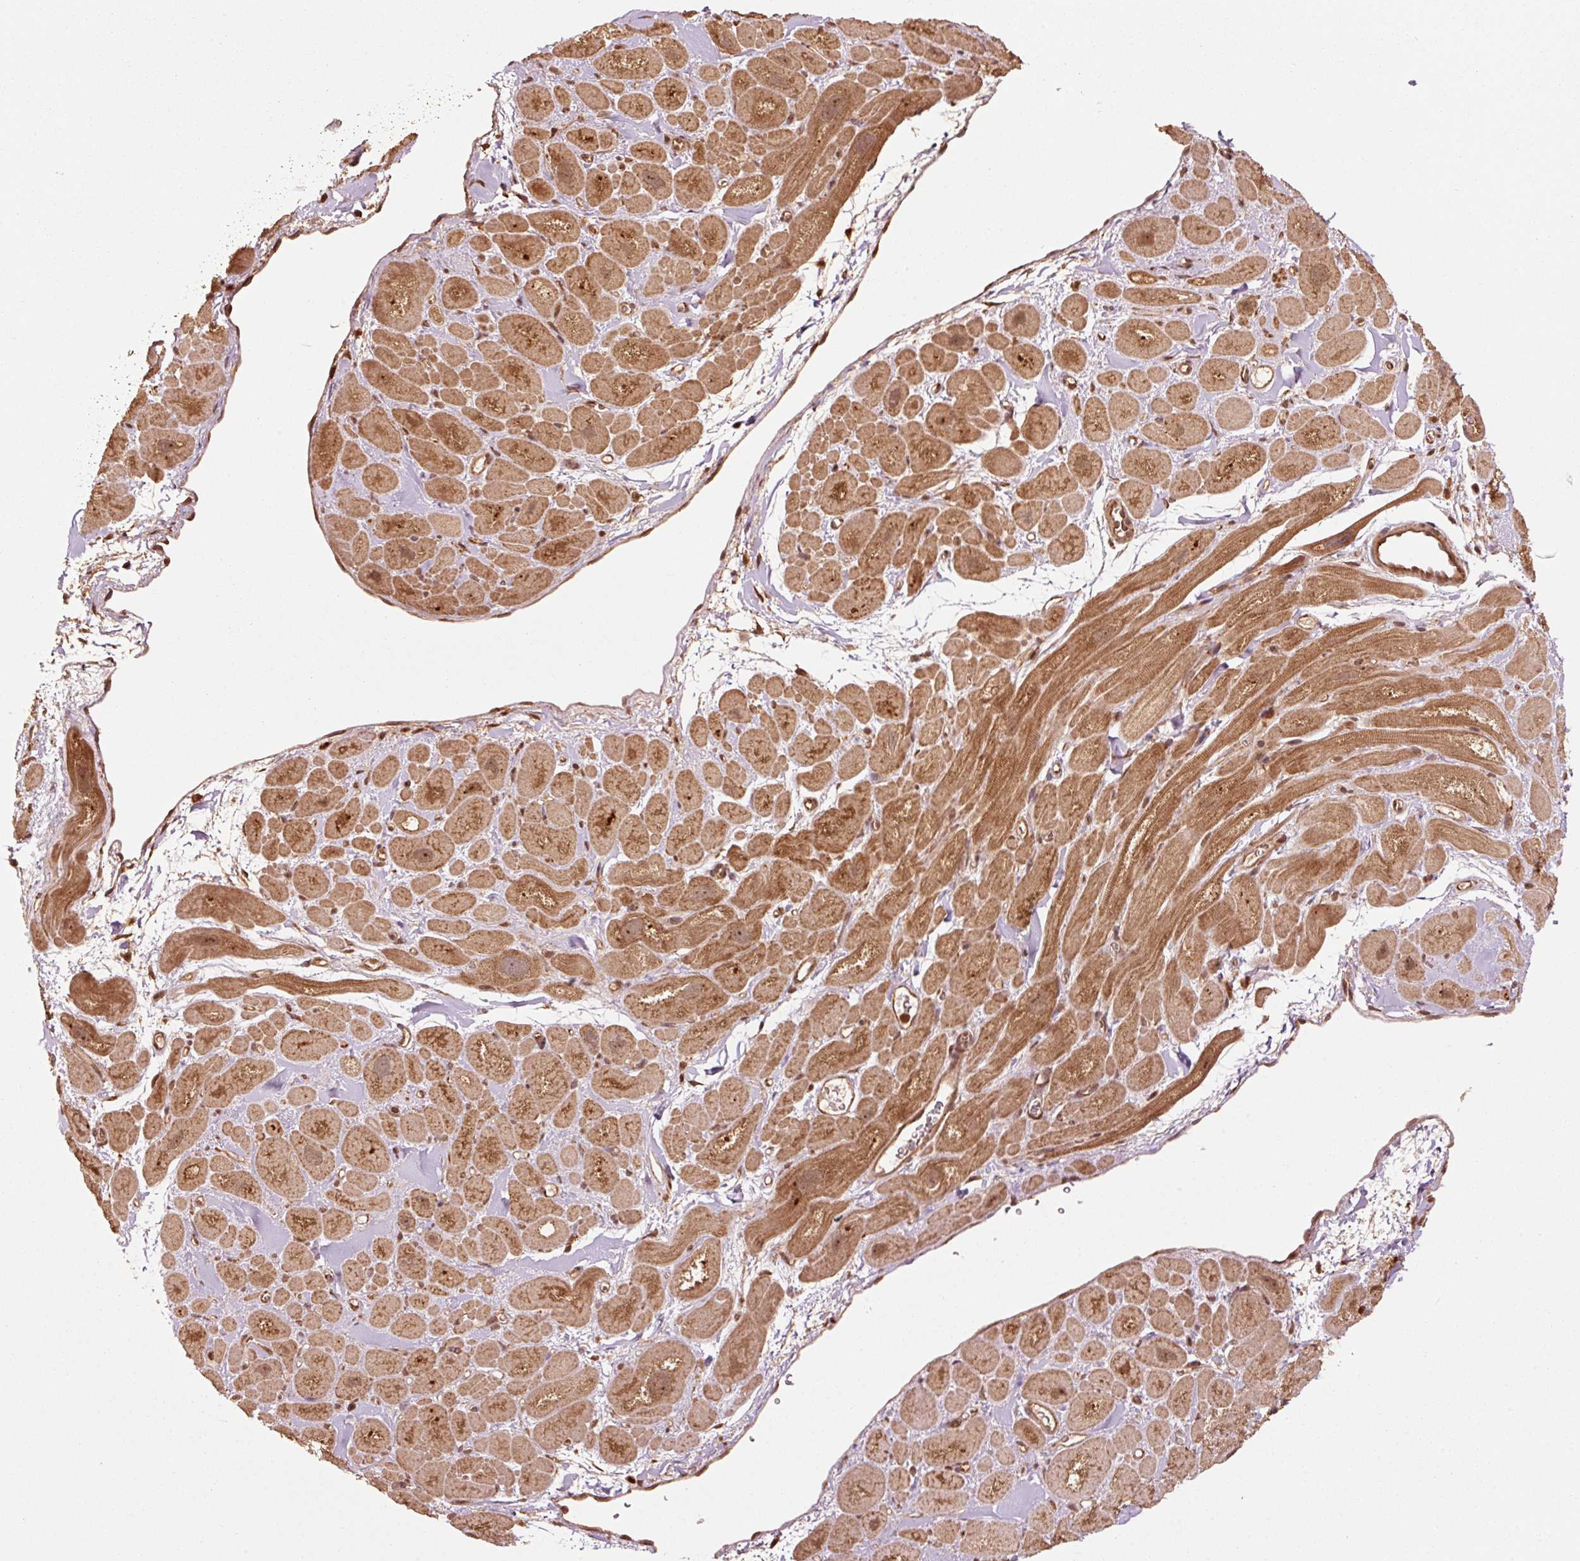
{"staining": {"intensity": "strong", "quantity": ">75%", "location": "cytoplasmic/membranous,nuclear"}, "tissue": "heart muscle", "cell_type": "Cardiomyocytes", "image_type": "normal", "snomed": [{"axis": "morphology", "description": "Normal tissue, NOS"}, {"axis": "topography", "description": "Heart"}], "caption": "Cardiomyocytes show high levels of strong cytoplasmic/membranous,nuclear staining in approximately >75% of cells in benign human heart muscle. The protein is stained brown, and the nuclei are stained in blue (DAB IHC with brightfield microscopy, high magnification).", "gene": "MRPL16", "patient": {"sex": "male", "age": 49}}